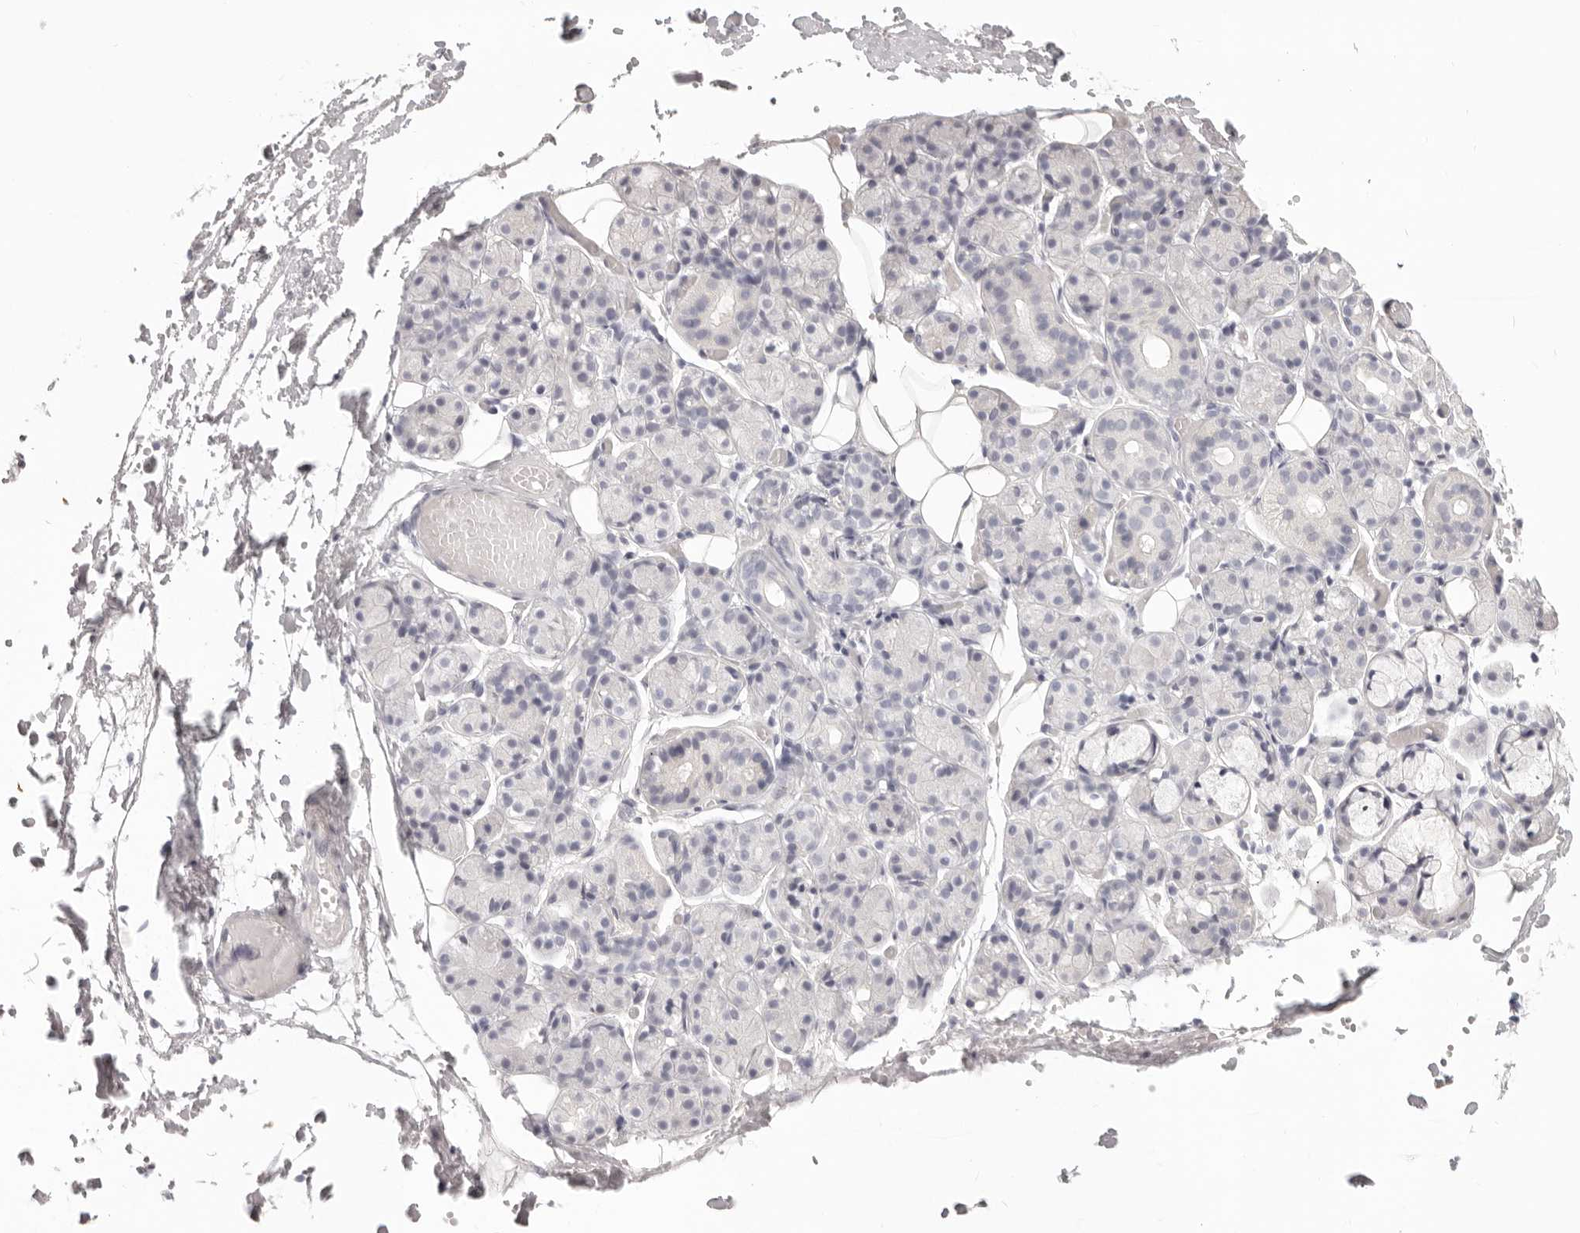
{"staining": {"intensity": "negative", "quantity": "none", "location": "none"}, "tissue": "salivary gland", "cell_type": "Glandular cells", "image_type": "normal", "snomed": [{"axis": "morphology", "description": "Normal tissue, NOS"}, {"axis": "topography", "description": "Salivary gland"}], "caption": "Immunohistochemistry of normal salivary gland reveals no staining in glandular cells. (Stains: DAB immunohistochemistry with hematoxylin counter stain, Microscopy: brightfield microscopy at high magnification).", "gene": "FABP1", "patient": {"sex": "male", "age": 63}}